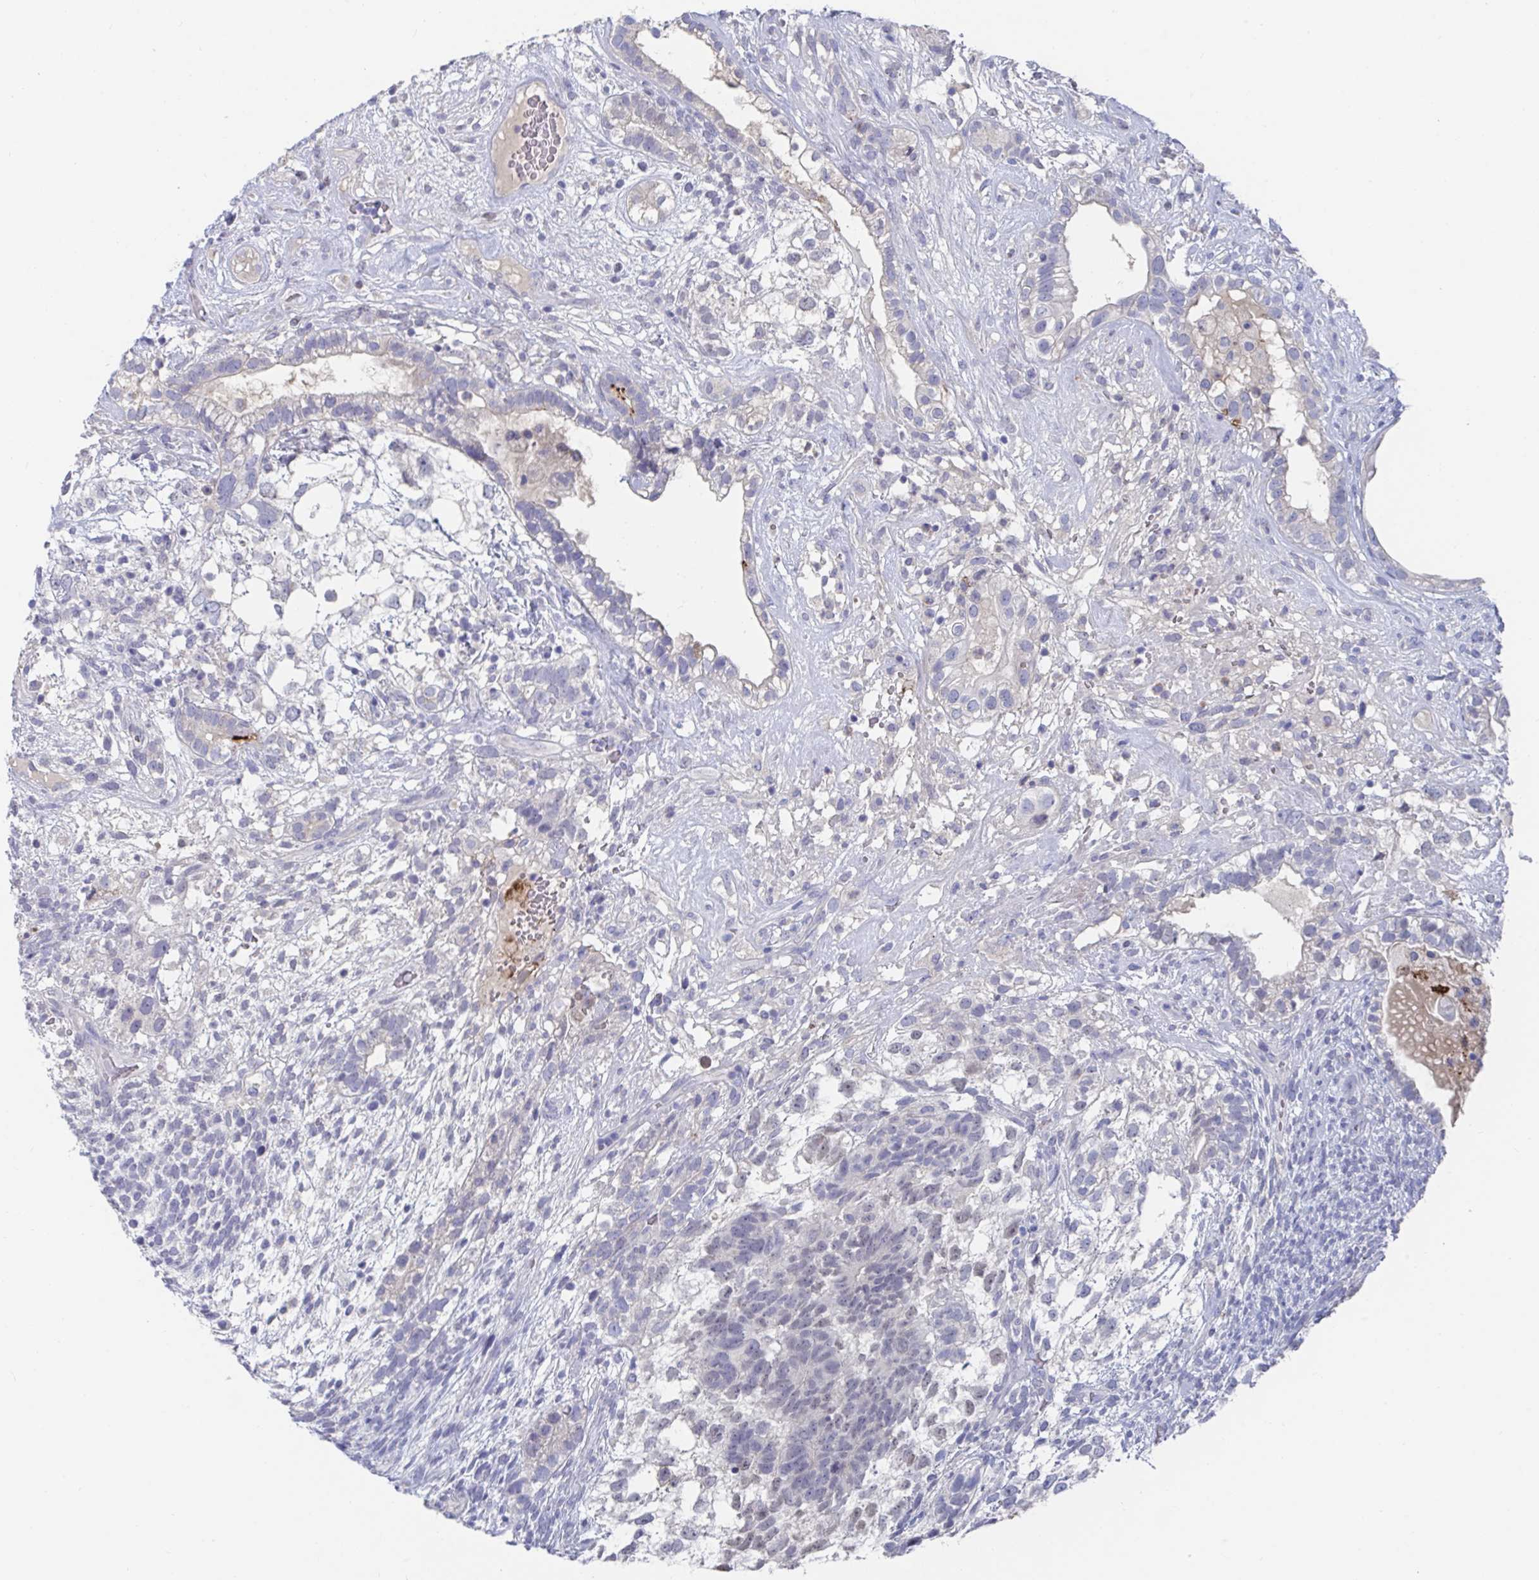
{"staining": {"intensity": "weak", "quantity": "<25%", "location": "nuclear"}, "tissue": "testis cancer", "cell_type": "Tumor cells", "image_type": "cancer", "snomed": [{"axis": "morphology", "description": "Seminoma, NOS"}, {"axis": "morphology", "description": "Carcinoma, Embryonal, NOS"}, {"axis": "topography", "description": "Testis"}], "caption": "Tumor cells show no significant protein staining in testis cancer (embryonal carcinoma).", "gene": "KCNK5", "patient": {"sex": "male", "age": 41}}